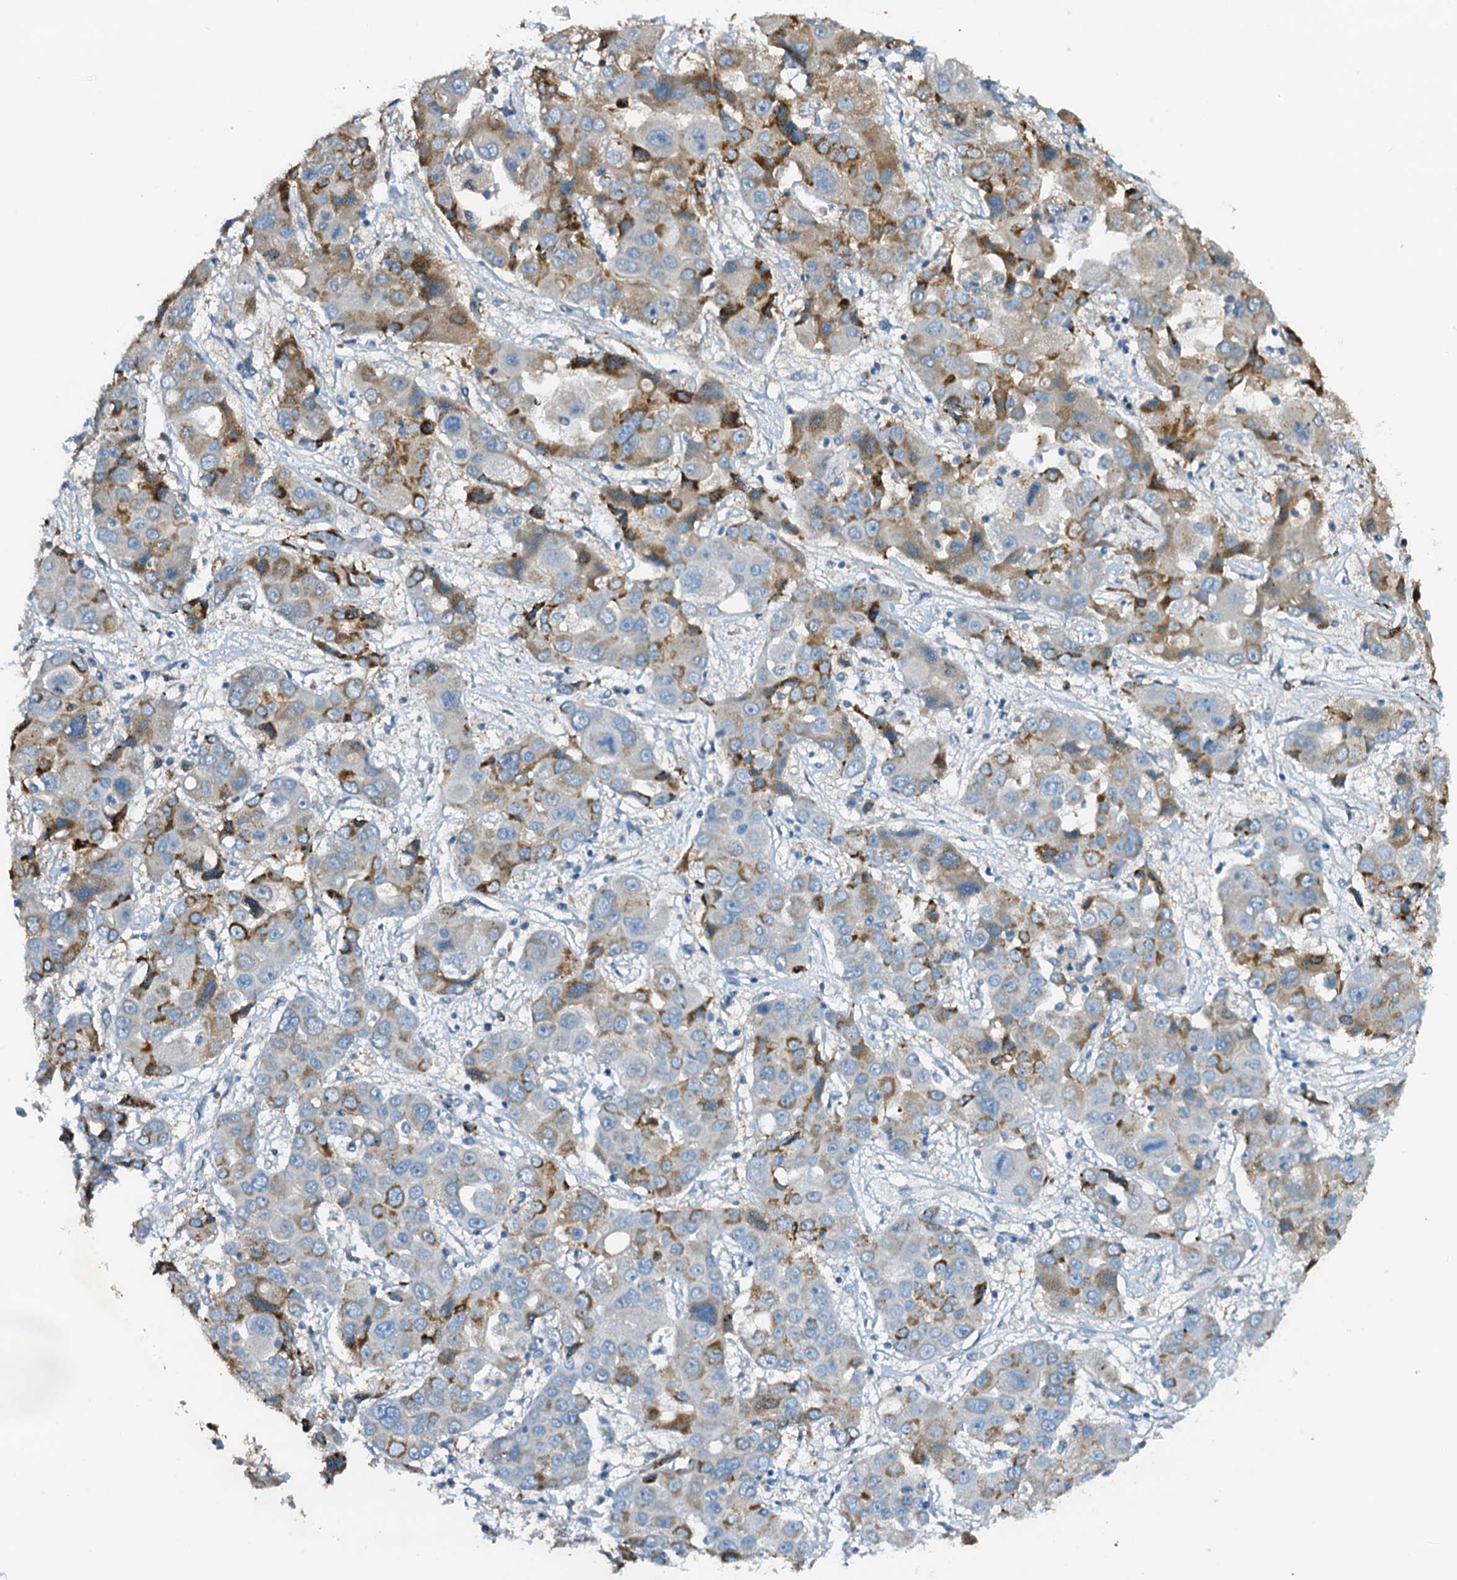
{"staining": {"intensity": "moderate", "quantity": "<25%", "location": "cytoplasmic/membranous"}, "tissue": "liver cancer", "cell_type": "Tumor cells", "image_type": "cancer", "snomed": [{"axis": "morphology", "description": "Cholangiocarcinoma"}, {"axis": "topography", "description": "Liver"}], "caption": "The immunohistochemical stain shows moderate cytoplasmic/membranous expression in tumor cells of liver cancer (cholangiocarcinoma) tissue.", "gene": "ZNF606", "patient": {"sex": "male", "age": 67}}